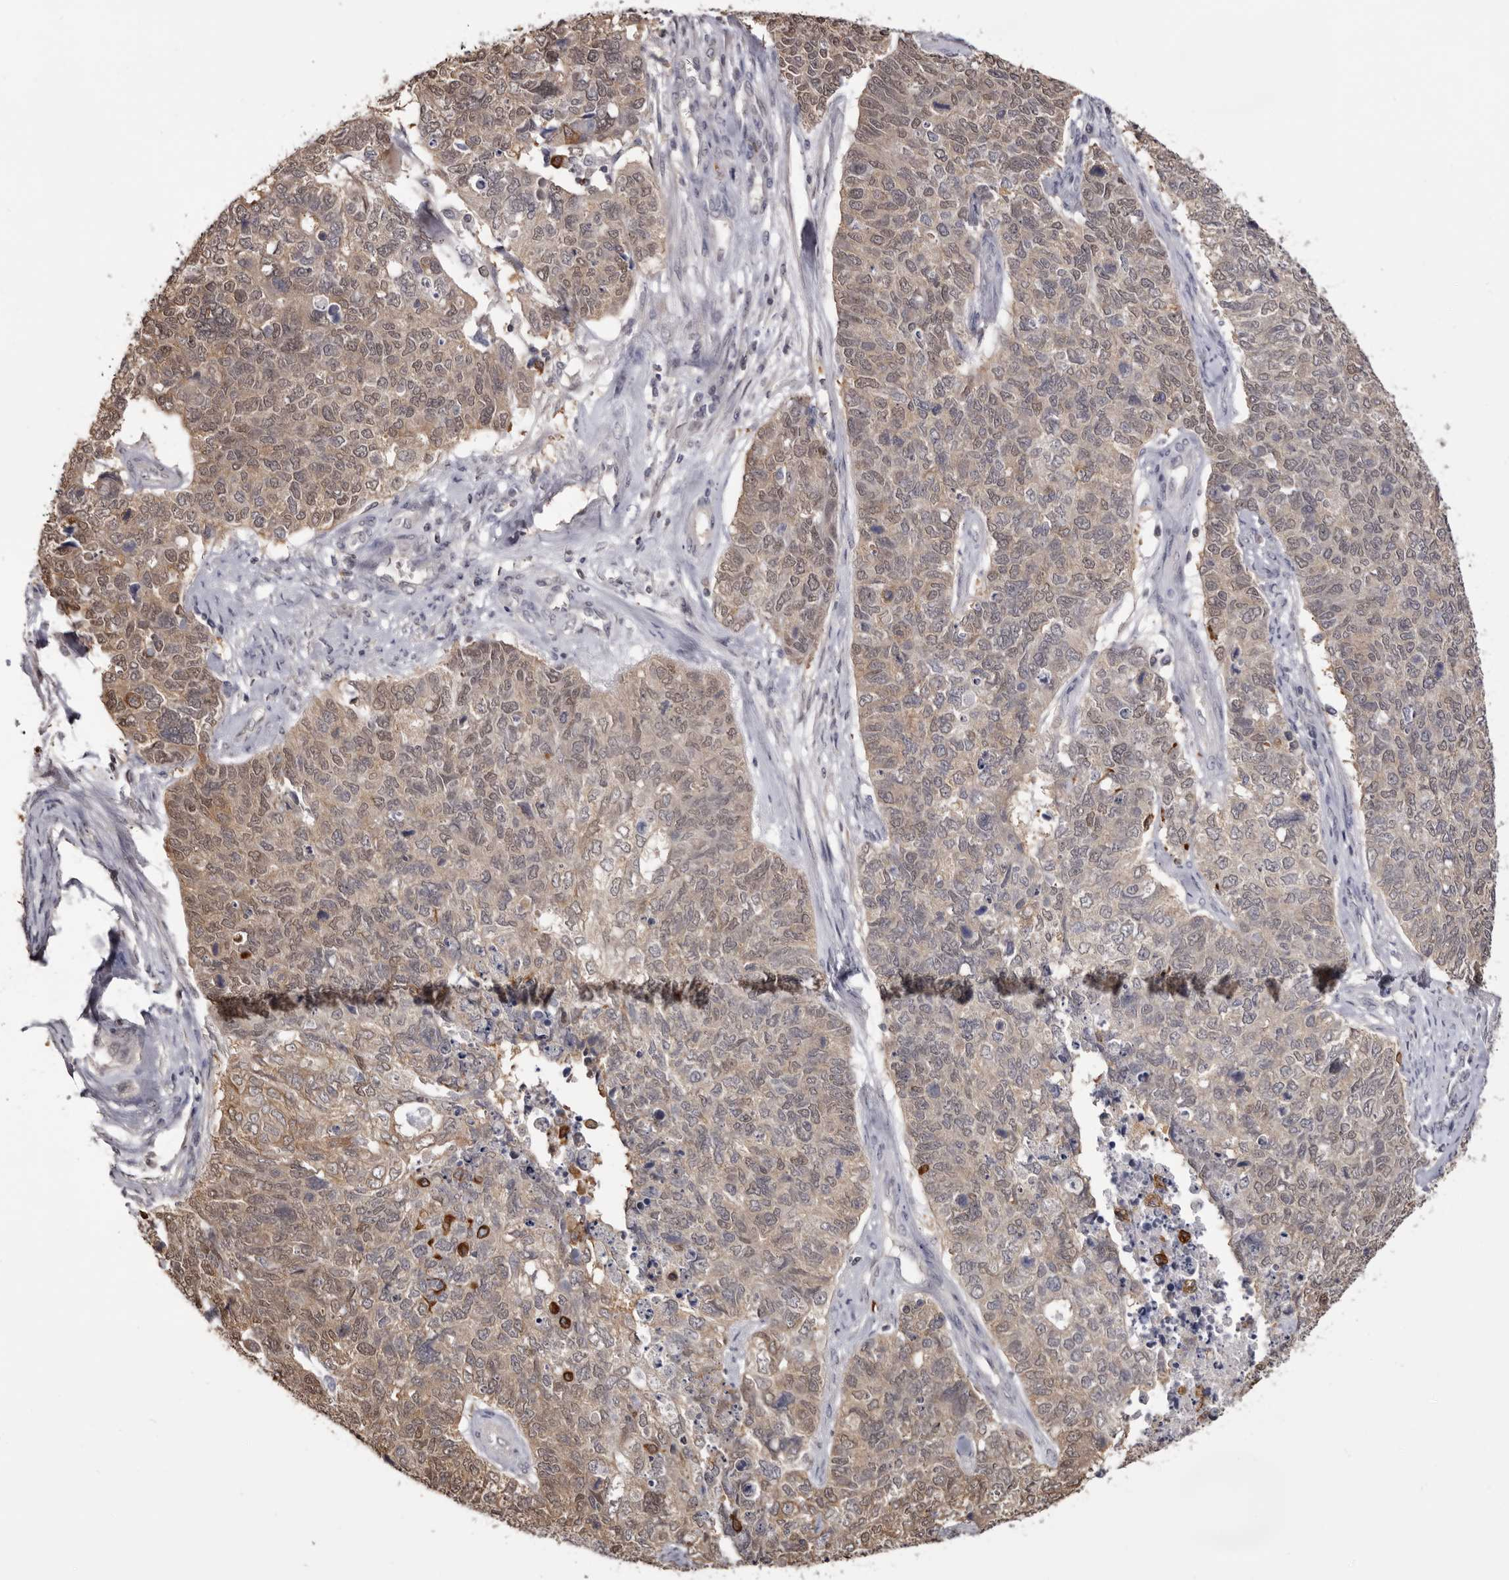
{"staining": {"intensity": "moderate", "quantity": "25%-75%", "location": "cytoplasmic/membranous"}, "tissue": "cervical cancer", "cell_type": "Tumor cells", "image_type": "cancer", "snomed": [{"axis": "morphology", "description": "Squamous cell carcinoma, NOS"}, {"axis": "topography", "description": "Cervix"}], "caption": "Immunohistochemistry of cervical squamous cell carcinoma shows medium levels of moderate cytoplasmic/membranous positivity in approximately 25%-75% of tumor cells.", "gene": "TNNI1", "patient": {"sex": "female", "age": 63}}